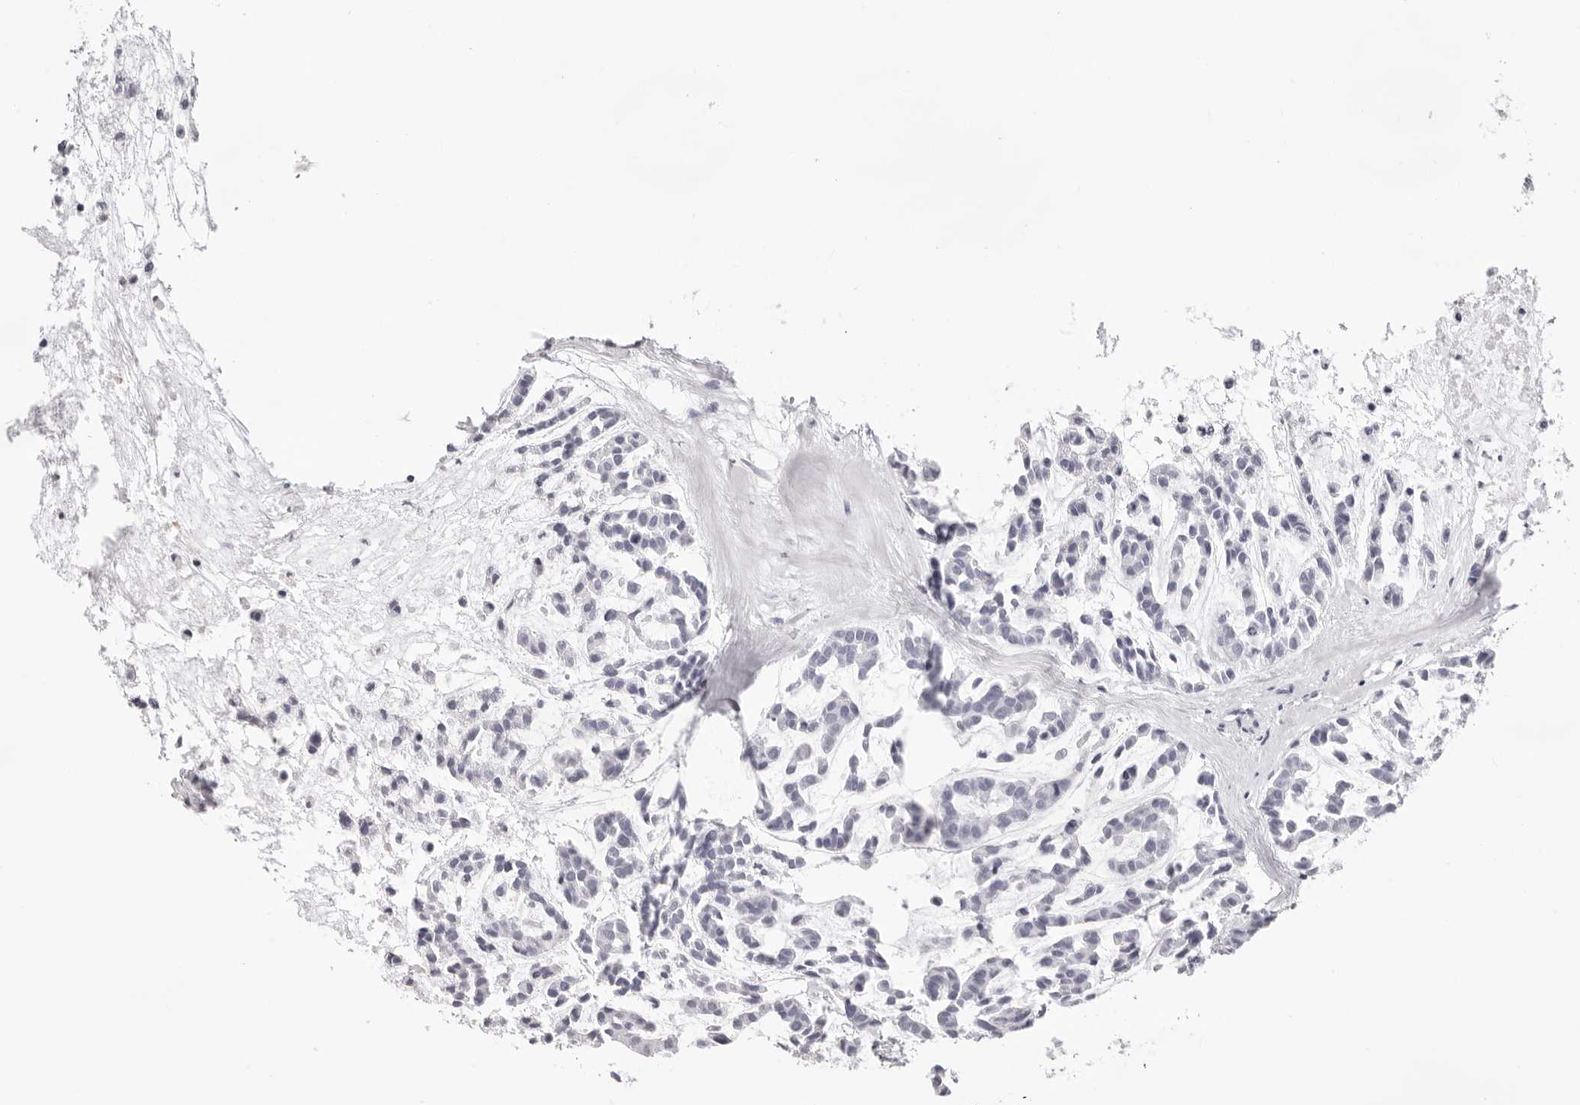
{"staining": {"intensity": "negative", "quantity": "none", "location": "none"}, "tissue": "head and neck cancer", "cell_type": "Tumor cells", "image_type": "cancer", "snomed": [{"axis": "morphology", "description": "Adenocarcinoma, NOS"}, {"axis": "morphology", "description": "Adenoma, NOS"}, {"axis": "topography", "description": "Head-Neck"}], "caption": "A micrograph of human adenocarcinoma (head and neck) is negative for staining in tumor cells.", "gene": "INSL3", "patient": {"sex": "female", "age": 55}}